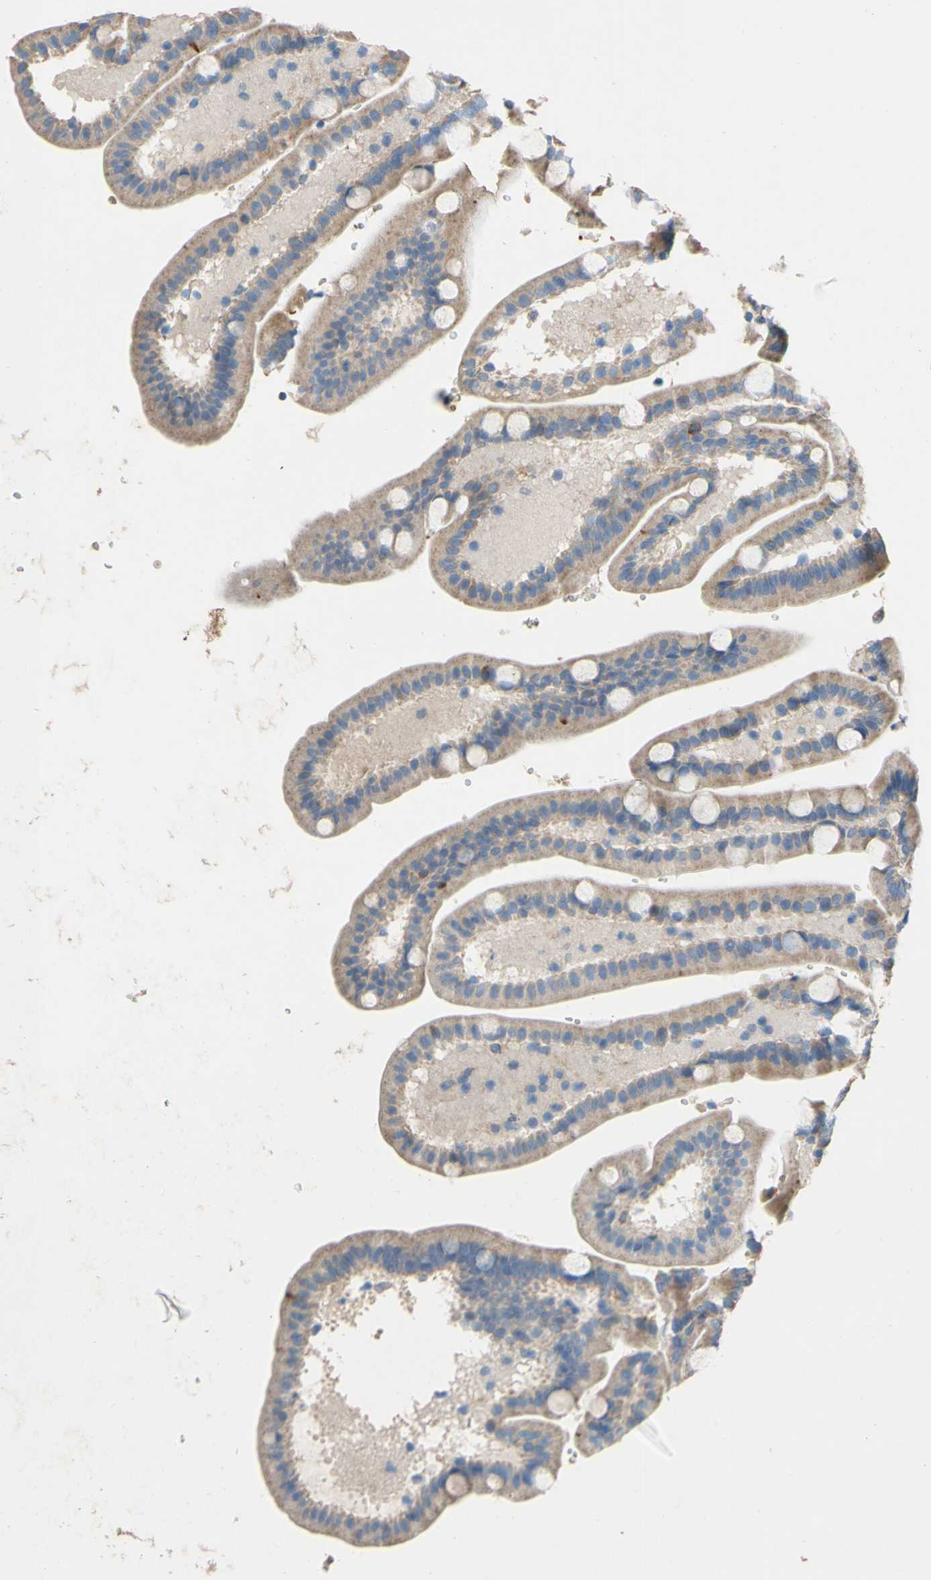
{"staining": {"intensity": "moderate", "quantity": ">75%", "location": "cytoplasmic/membranous"}, "tissue": "duodenum", "cell_type": "Glandular cells", "image_type": "normal", "snomed": [{"axis": "morphology", "description": "Normal tissue, NOS"}, {"axis": "topography", "description": "Duodenum"}], "caption": "A brown stain labels moderate cytoplasmic/membranous expression of a protein in glandular cells of benign human duodenum.", "gene": "DKK3", "patient": {"sex": "male", "age": 54}}